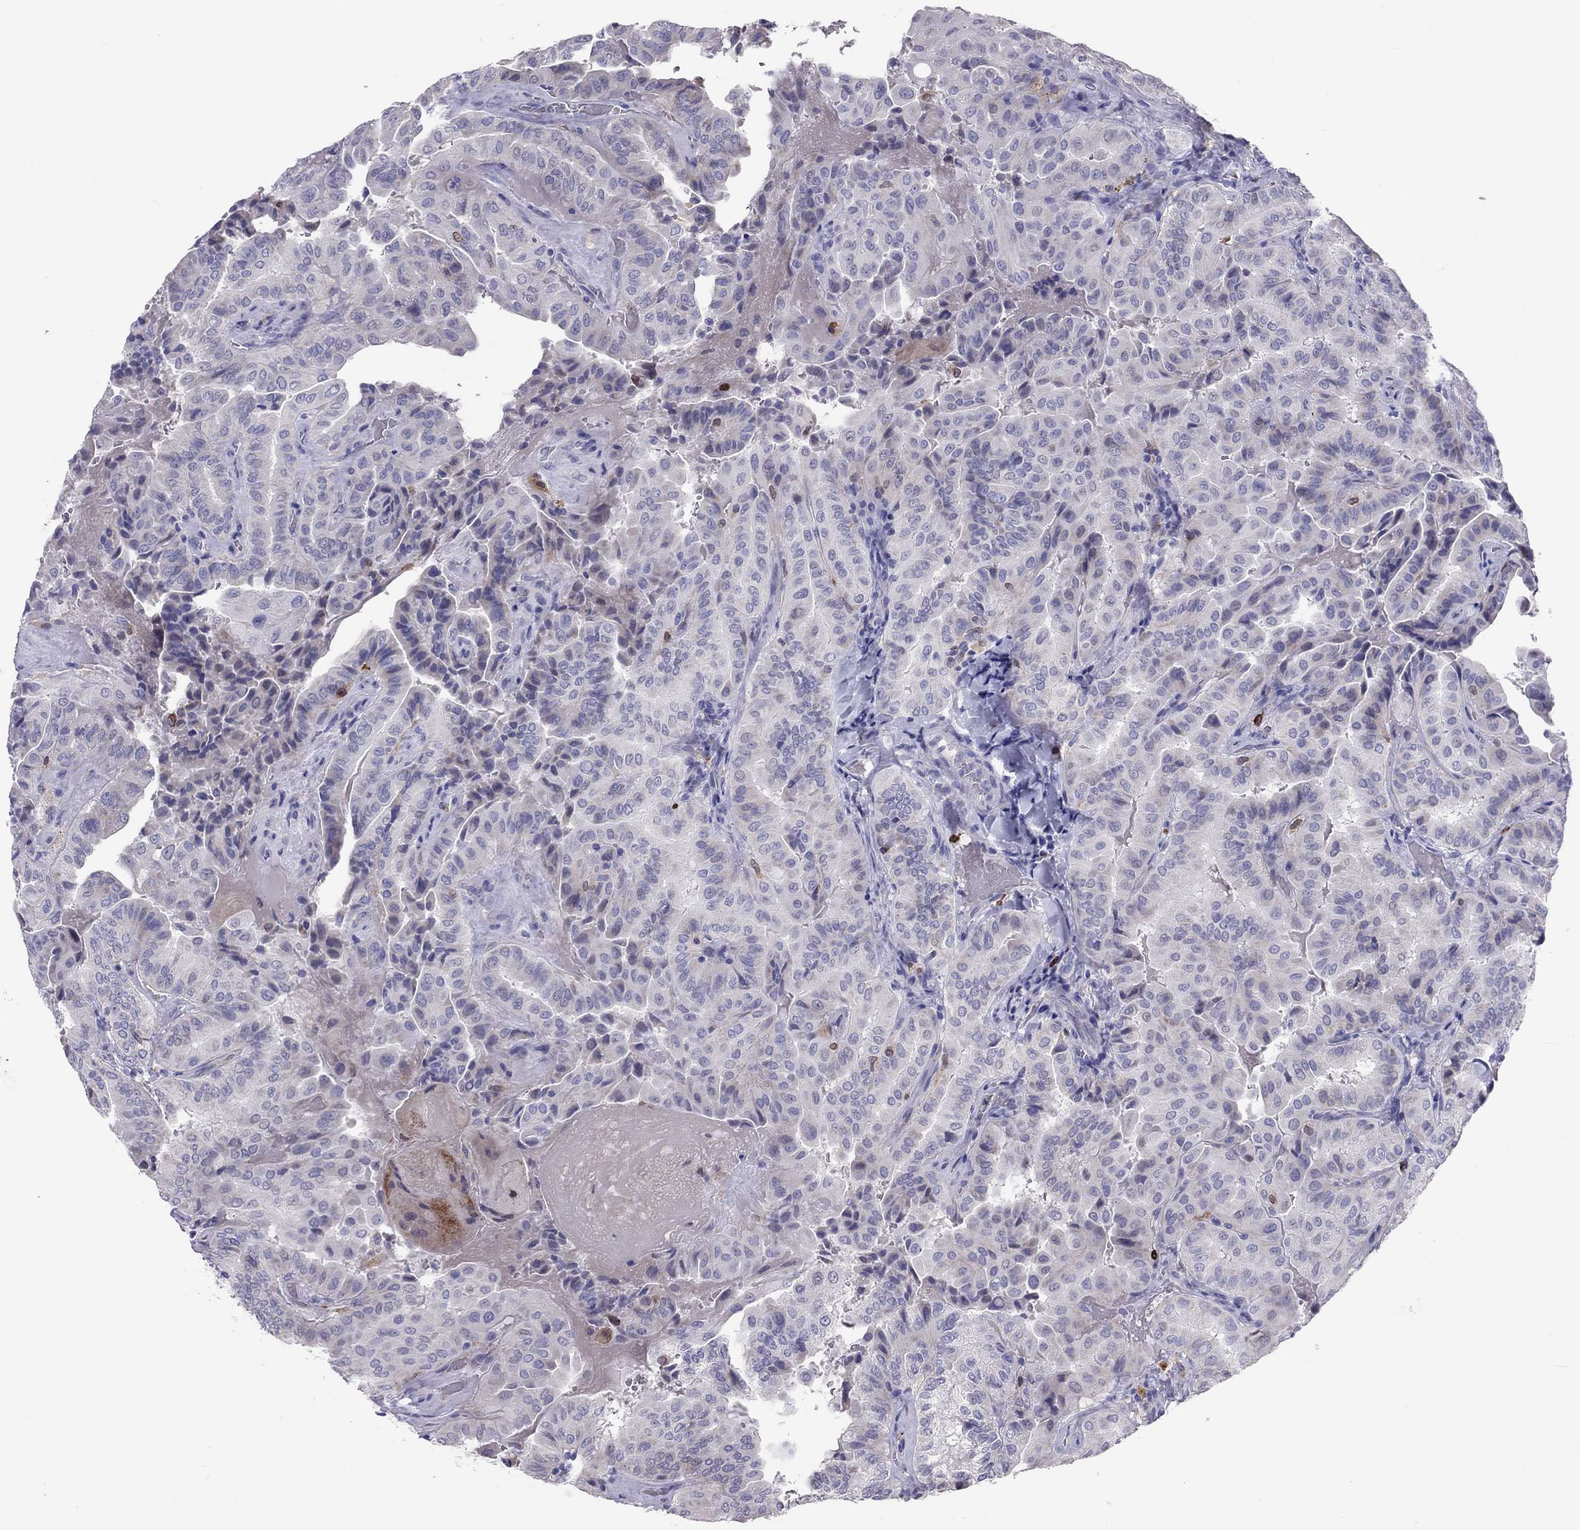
{"staining": {"intensity": "negative", "quantity": "none", "location": "none"}, "tissue": "thyroid cancer", "cell_type": "Tumor cells", "image_type": "cancer", "snomed": [{"axis": "morphology", "description": "Papillary adenocarcinoma, NOS"}, {"axis": "topography", "description": "Thyroid gland"}], "caption": "IHC histopathology image of neoplastic tissue: thyroid cancer stained with DAB displays no significant protein positivity in tumor cells.", "gene": "ADORA2A", "patient": {"sex": "female", "age": 68}}